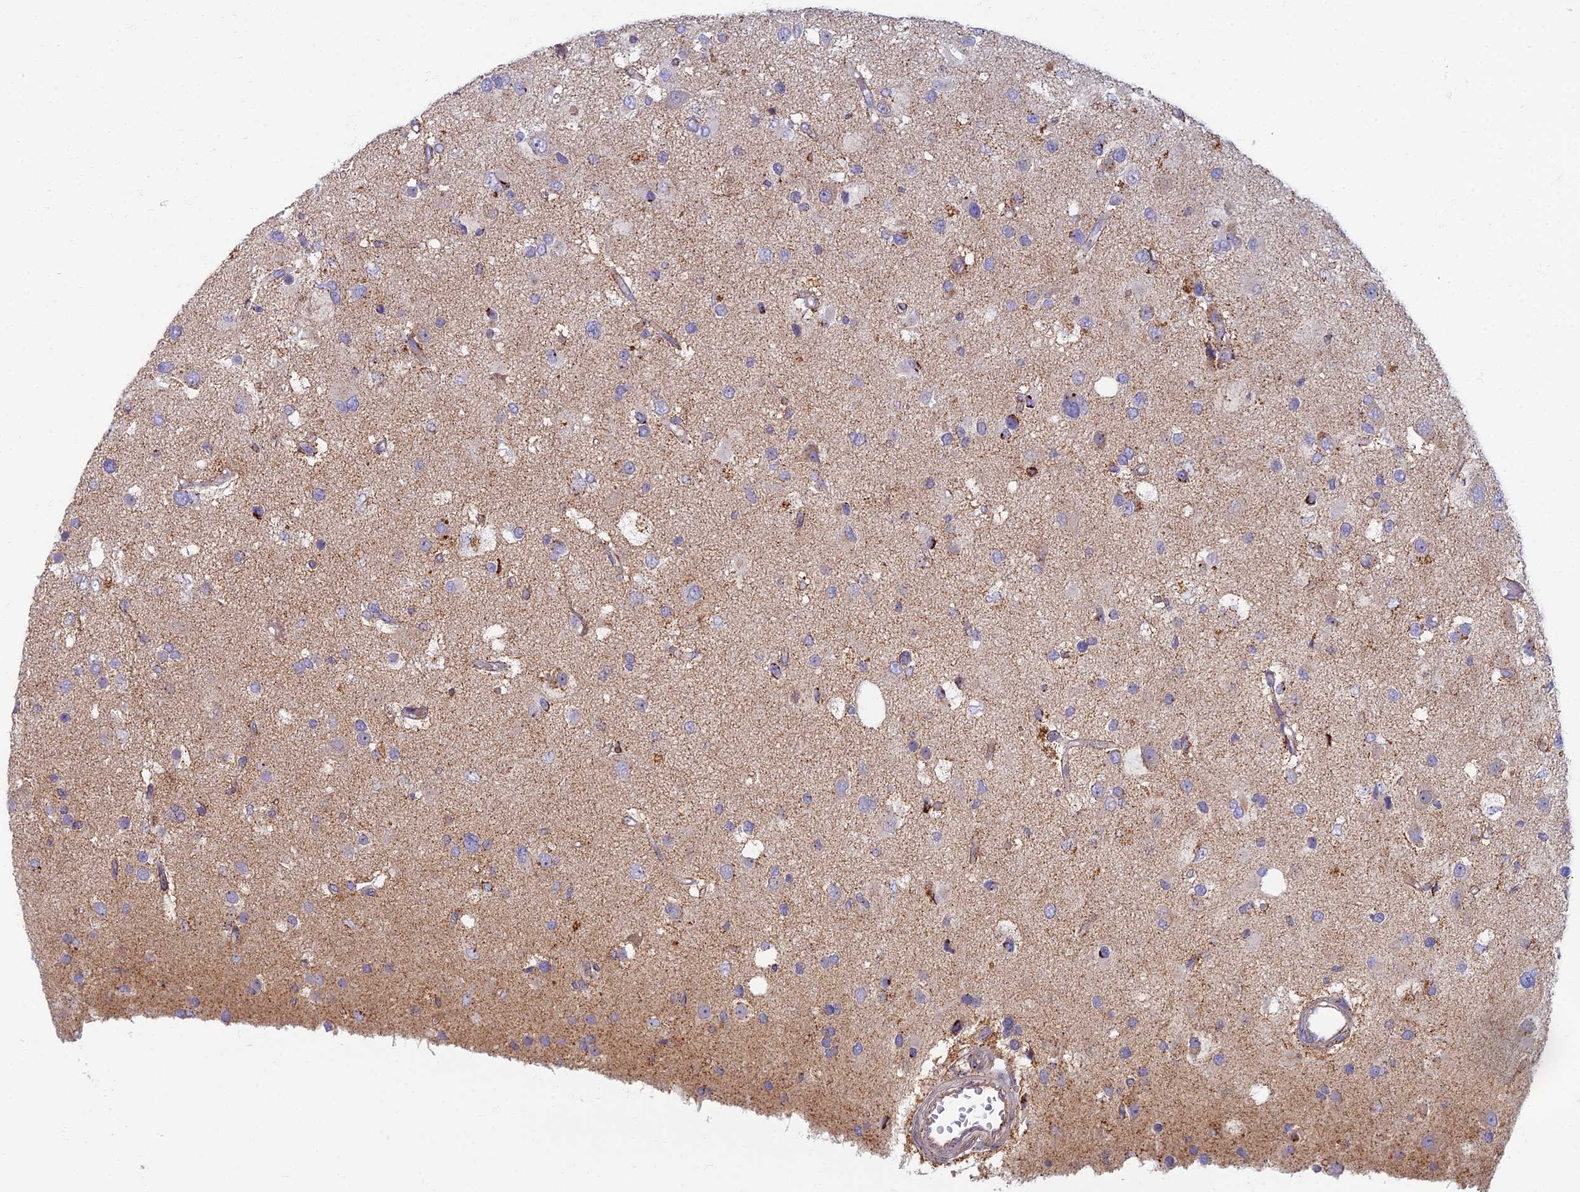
{"staining": {"intensity": "negative", "quantity": "none", "location": "none"}, "tissue": "glioma", "cell_type": "Tumor cells", "image_type": "cancer", "snomed": [{"axis": "morphology", "description": "Glioma, malignant, High grade"}, {"axis": "topography", "description": "Brain"}], "caption": "Immunohistochemical staining of glioma exhibits no significant positivity in tumor cells.", "gene": "CHMP4B", "patient": {"sex": "male", "age": 53}}